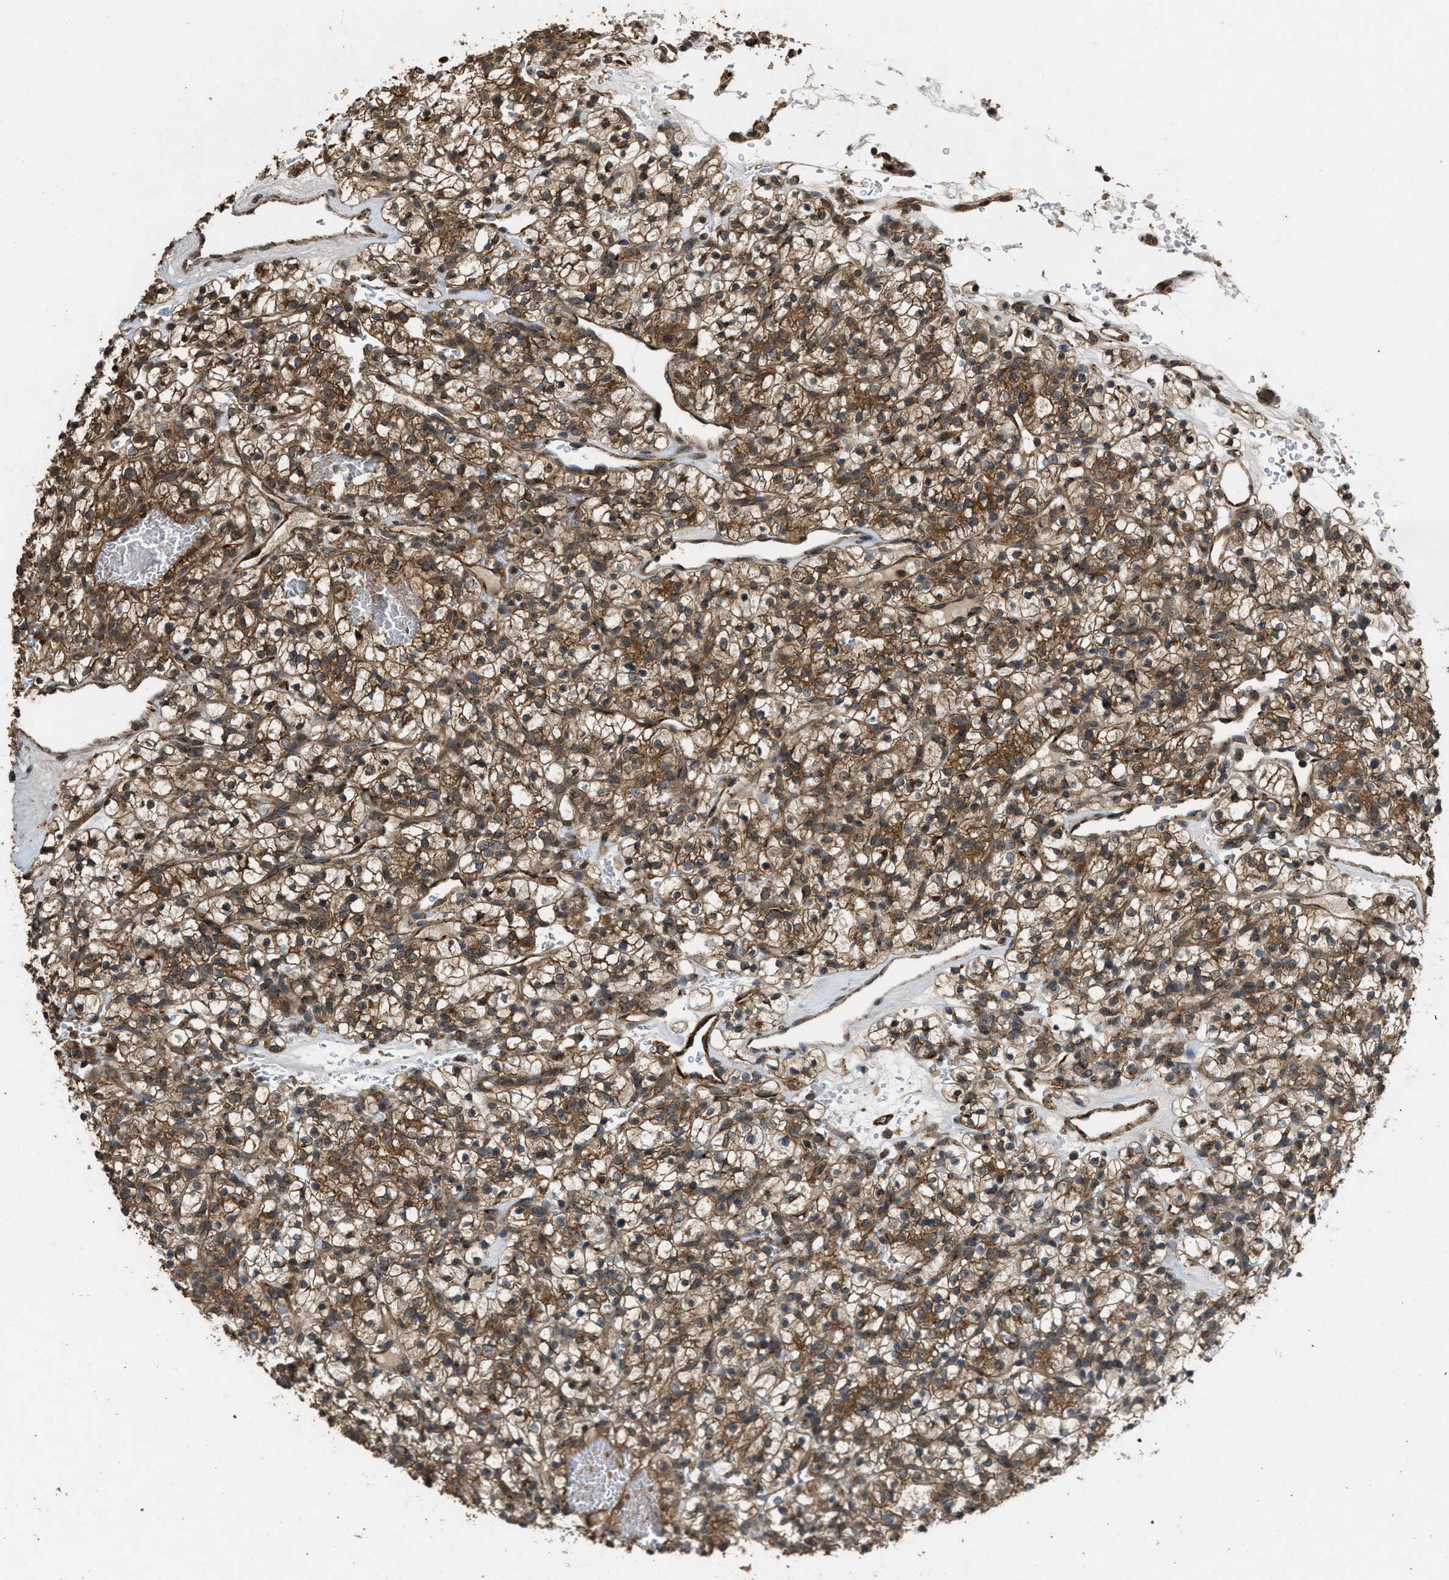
{"staining": {"intensity": "moderate", "quantity": ">75%", "location": "cytoplasmic/membranous"}, "tissue": "renal cancer", "cell_type": "Tumor cells", "image_type": "cancer", "snomed": [{"axis": "morphology", "description": "Adenocarcinoma, NOS"}, {"axis": "topography", "description": "Kidney"}], "caption": "The image shows immunohistochemical staining of renal cancer. There is moderate cytoplasmic/membranous expression is identified in about >75% of tumor cells. (DAB = brown stain, brightfield microscopy at high magnification).", "gene": "ARHGEF5", "patient": {"sex": "female", "age": 57}}